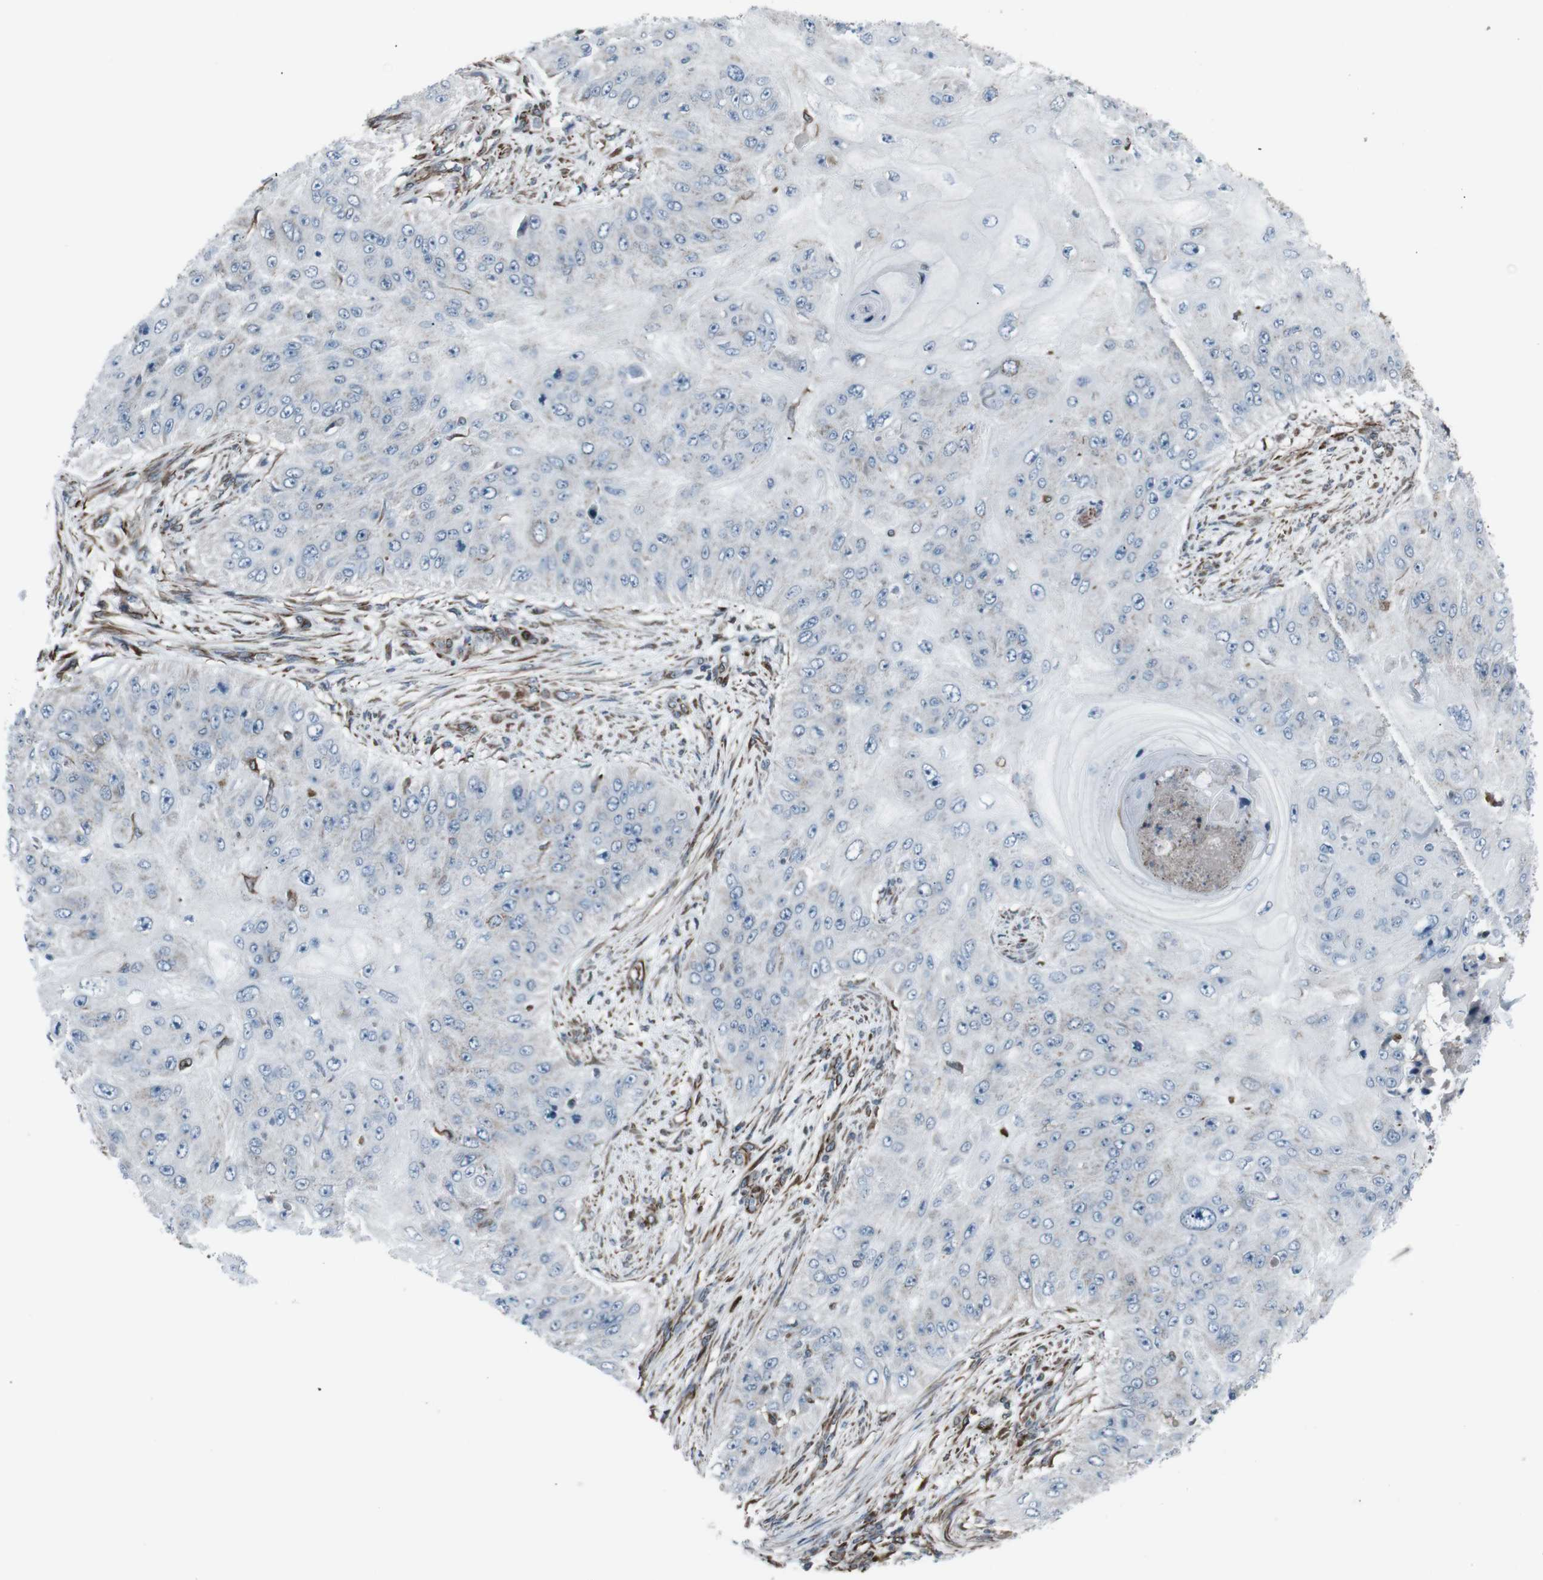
{"staining": {"intensity": "negative", "quantity": "none", "location": "none"}, "tissue": "skin cancer", "cell_type": "Tumor cells", "image_type": "cancer", "snomed": [{"axis": "morphology", "description": "Squamous cell carcinoma, NOS"}, {"axis": "topography", "description": "Skin"}], "caption": "Tumor cells show no significant protein positivity in skin cancer.", "gene": "TMEM141", "patient": {"sex": "female", "age": 80}}